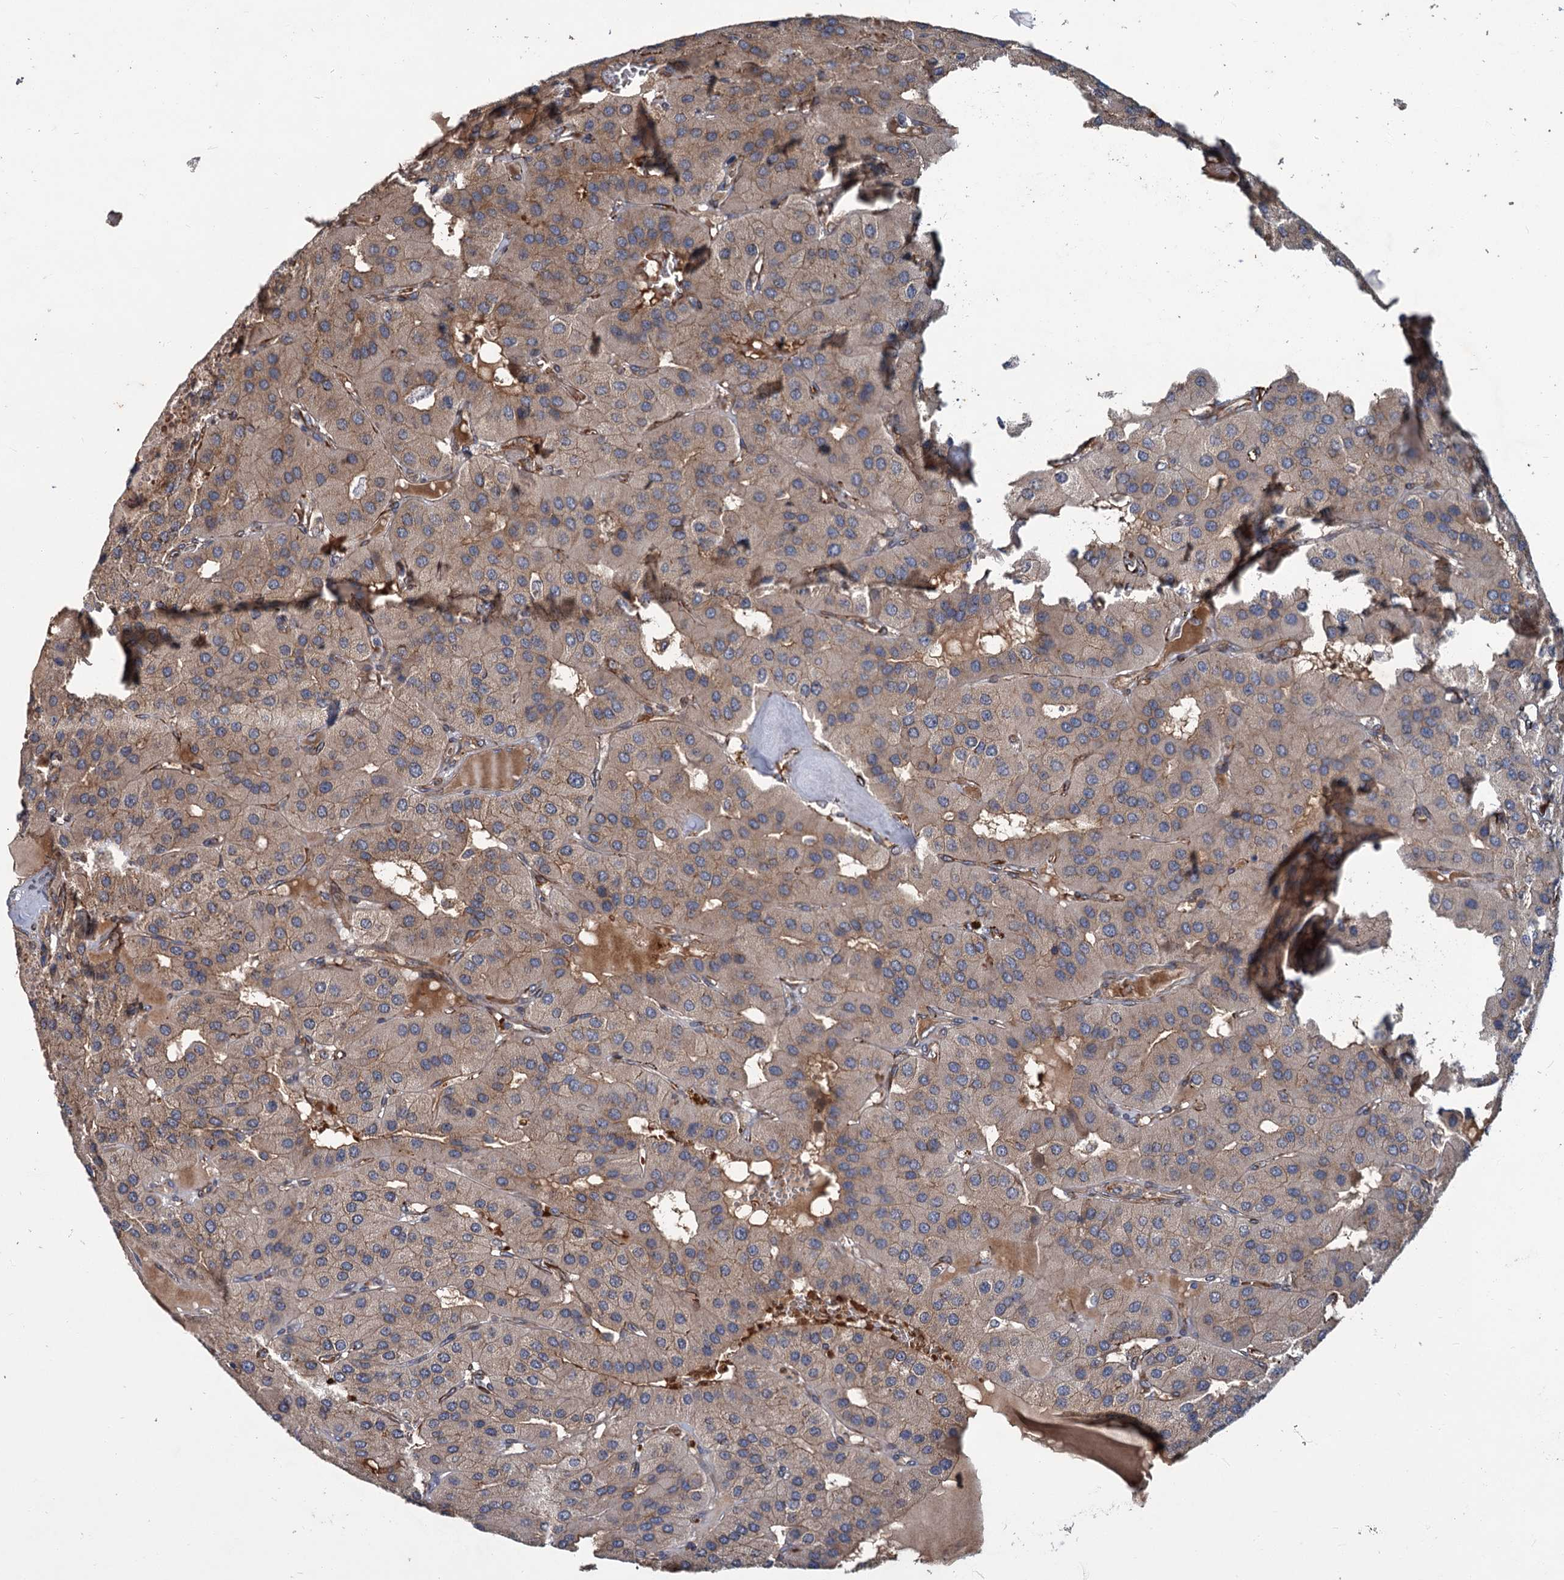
{"staining": {"intensity": "weak", "quantity": "25%-75%", "location": "cytoplasmic/membranous"}, "tissue": "parathyroid gland", "cell_type": "Glandular cells", "image_type": "normal", "snomed": [{"axis": "morphology", "description": "Normal tissue, NOS"}, {"axis": "morphology", "description": "Adenoma, NOS"}, {"axis": "topography", "description": "Parathyroid gland"}], "caption": "Human parathyroid gland stained for a protein (brown) reveals weak cytoplasmic/membranous positive expression in about 25%-75% of glandular cells.", "gene": "PKN2", "patient": {"sex": "female", "age": 86}}